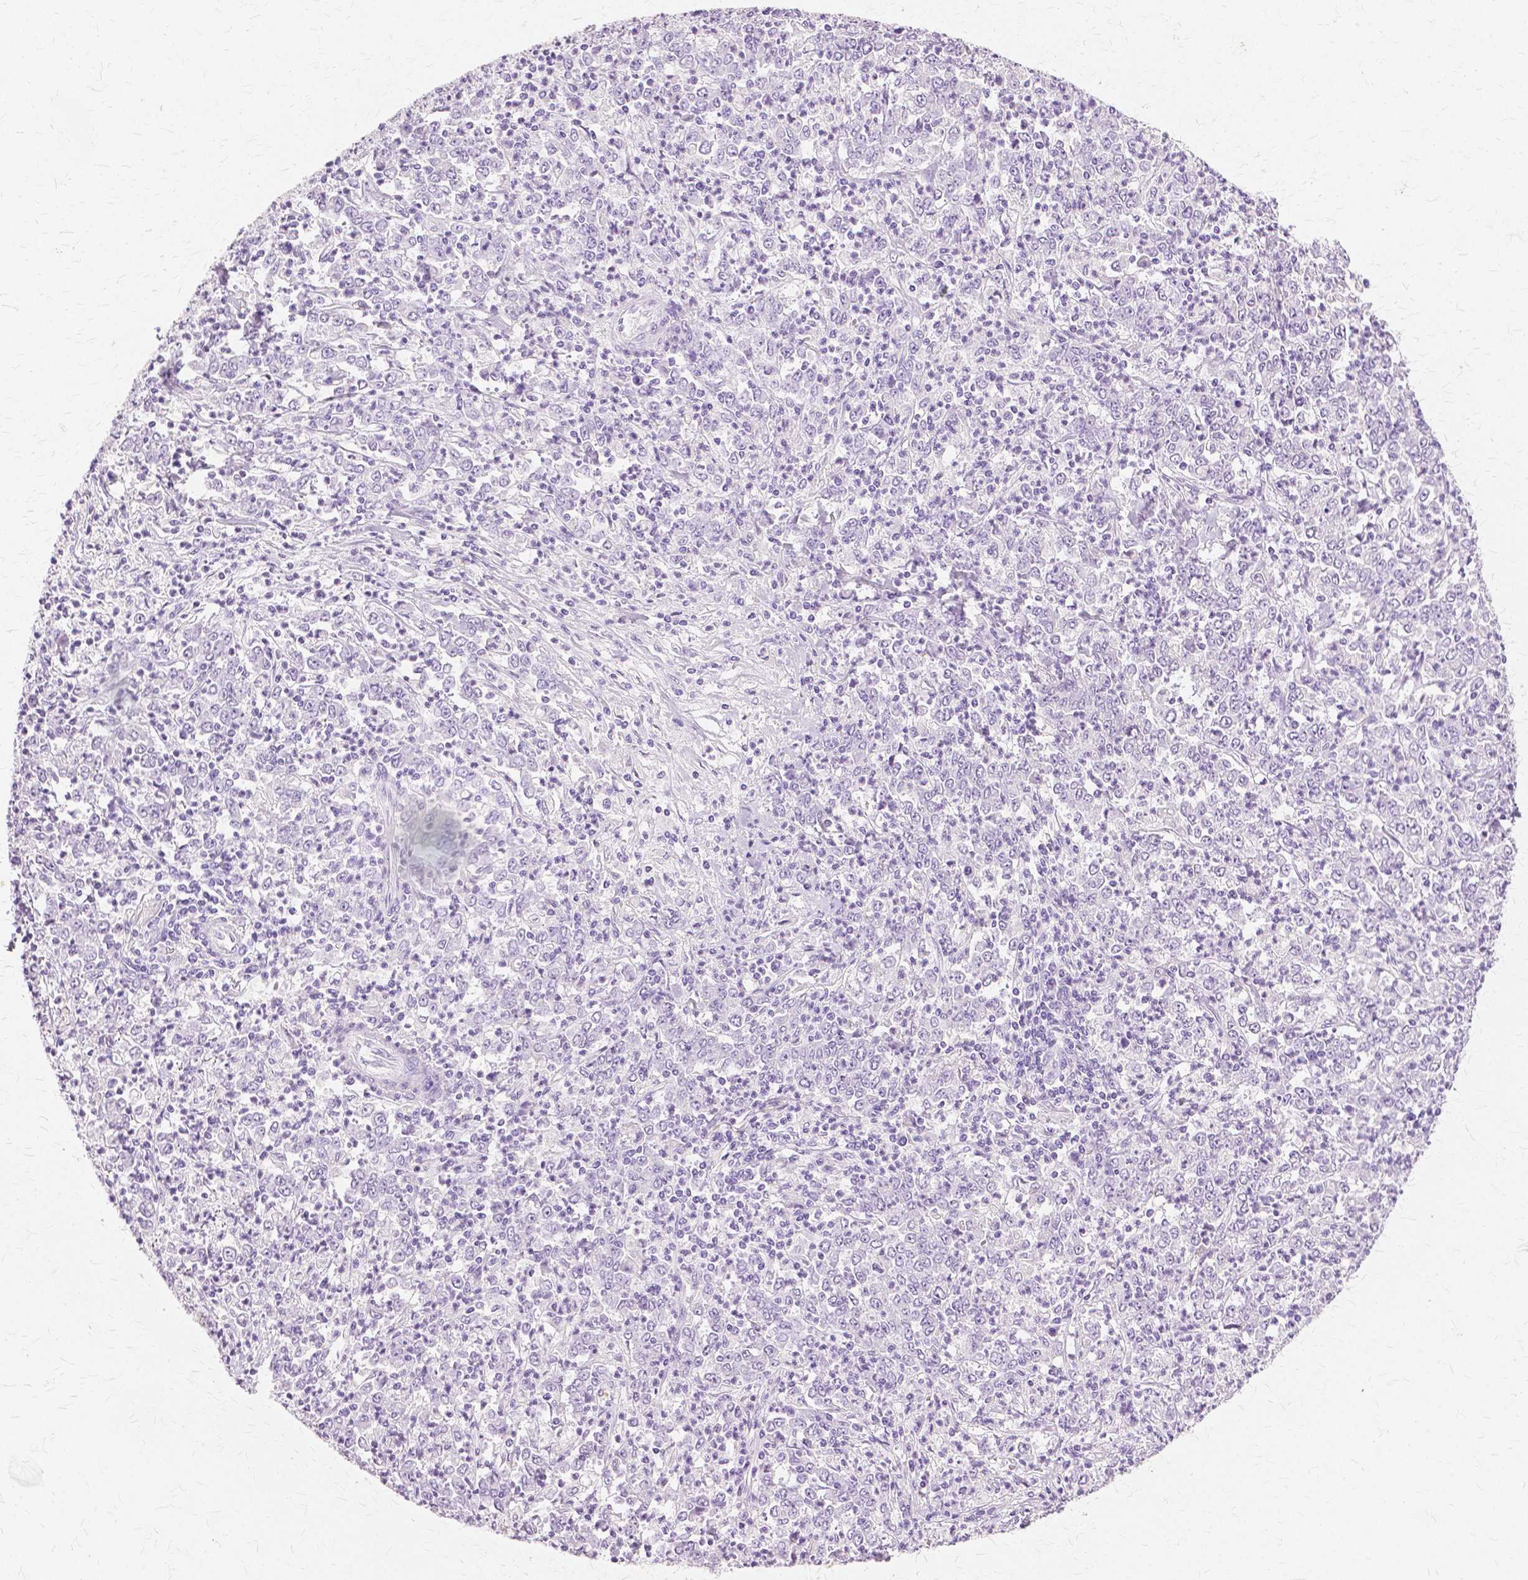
{"staining": {"intensity": "negative", "quantity": "none", "location": "none"}, "tissue": "stomach cancer", "cell_type": "Tumor cells", "image_type": "cancer", "snomed": [{"axis": "morphology", "description": "Adenocarcinoma, NOS"}, {"axis": "topography", "description": "Stomach, lower"}], "caption": "High power microscopy photomicrograph of an immunohistochemistry (IHC) micrograph of stomach cancer (adenocarcinoma), revealing no significant positivity in tumor cells.", "gene": "TGM1", "patient": {"sex": "female", "age": 71}}